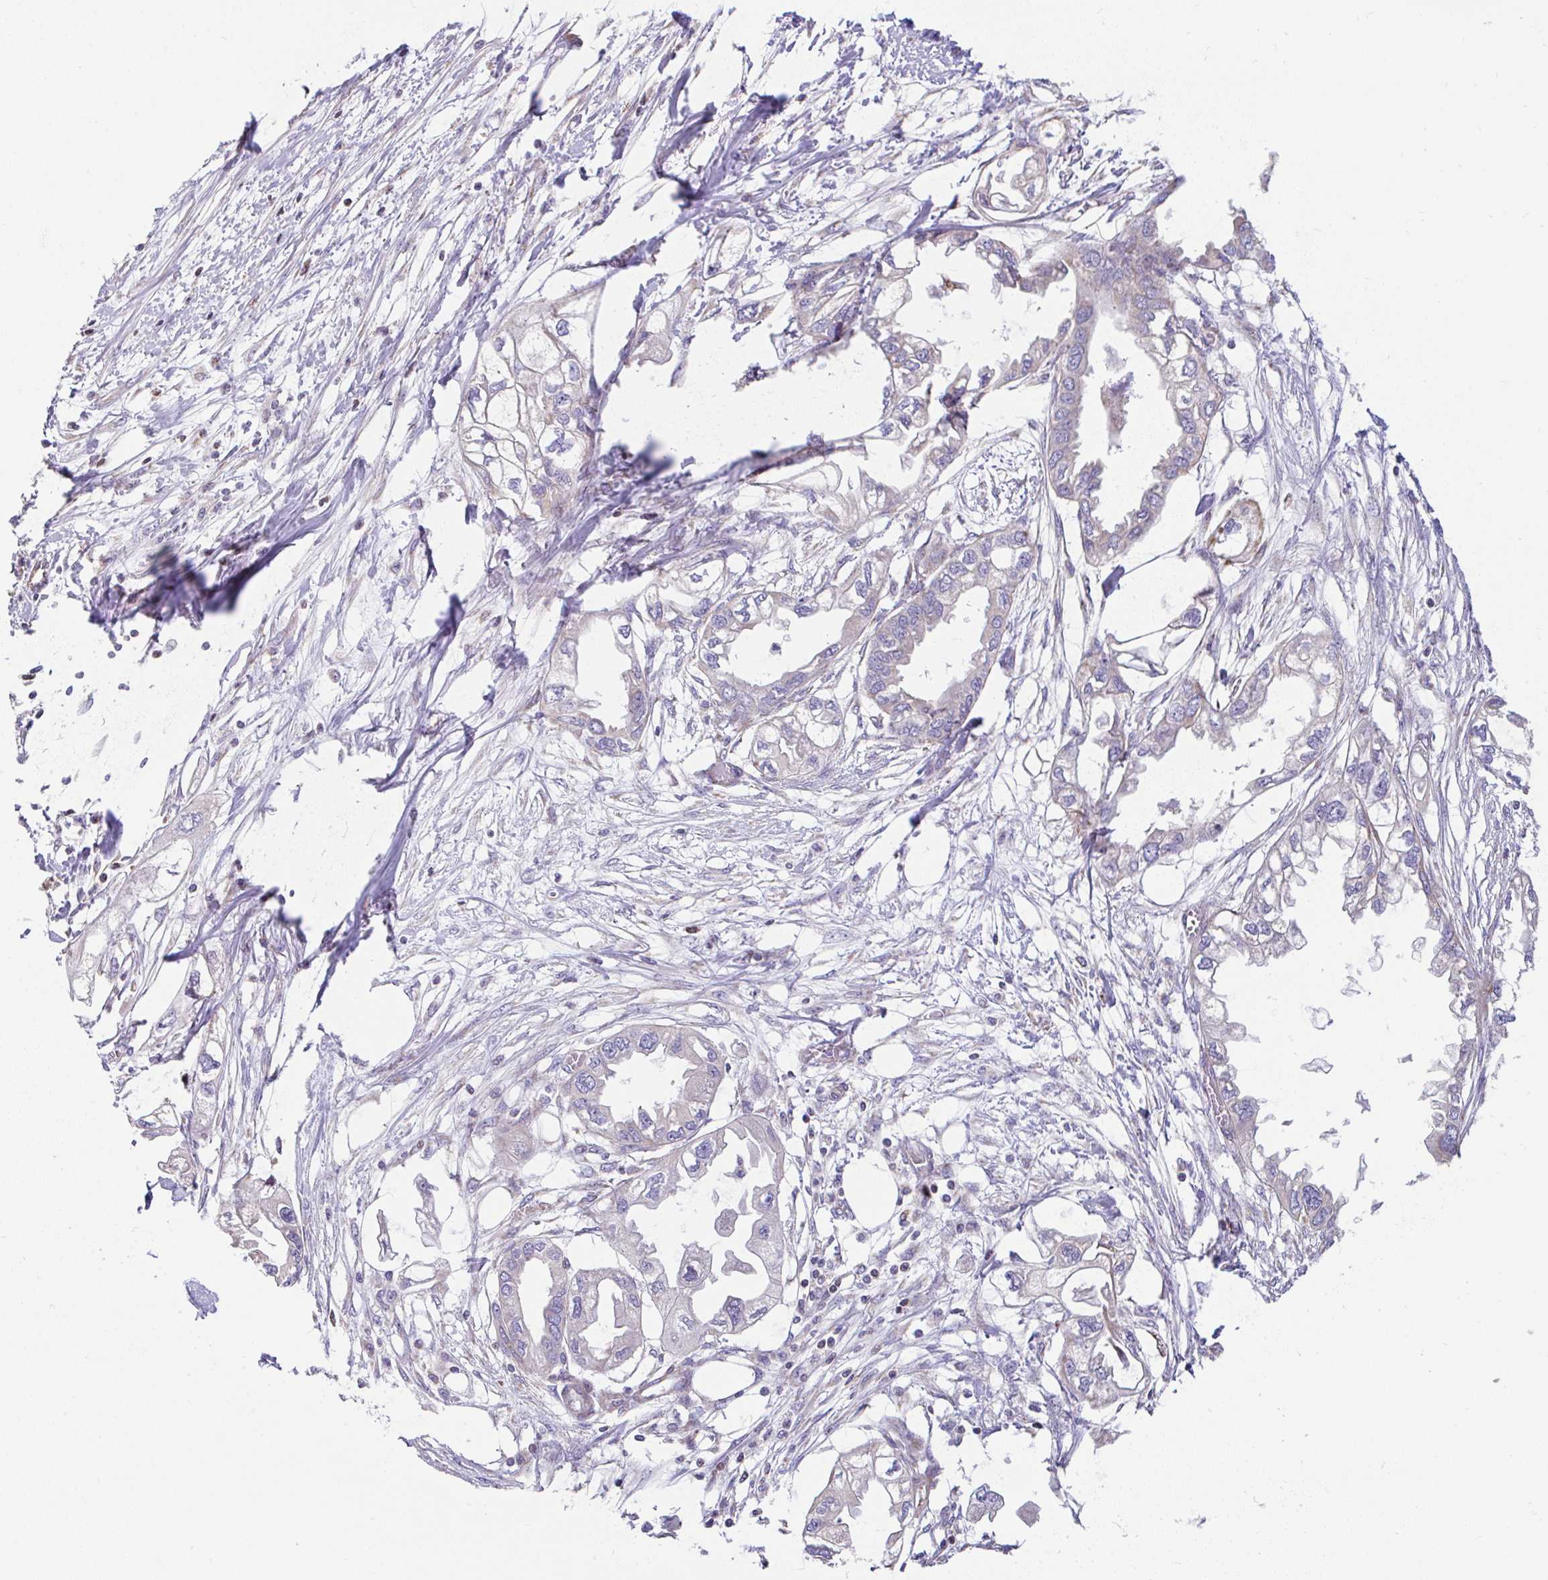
{"staining": {"intensity": "negative", "quantity": "none", "location": "none"}, "tissue": "endometrial cancer", "cell_type": "Tumor cells", "image_type": "cancer", "snomed": [{"axis": "morphology", "description": "Adenocarcinoma, NOS"}, {"axis": "morphology", "description": "Adenocarcinoma, metastatic, NOS"}, {"axis": "topography", "description": "Adipose tissue"}, {"axis": "topography", "description": "Endometrium"}], "caption": "DAB immunohistochemical staining of human endometrial cancer reveals no significant staining in tumor cells. Brightfield microscopy of IHC stained with DAB (3,3'-diaminobenzidine) (brown) and hematoxylin (blue), captured at high magnification.", "gene": "FIGNL1", "patient": {"sex": "female", "age": 67}}